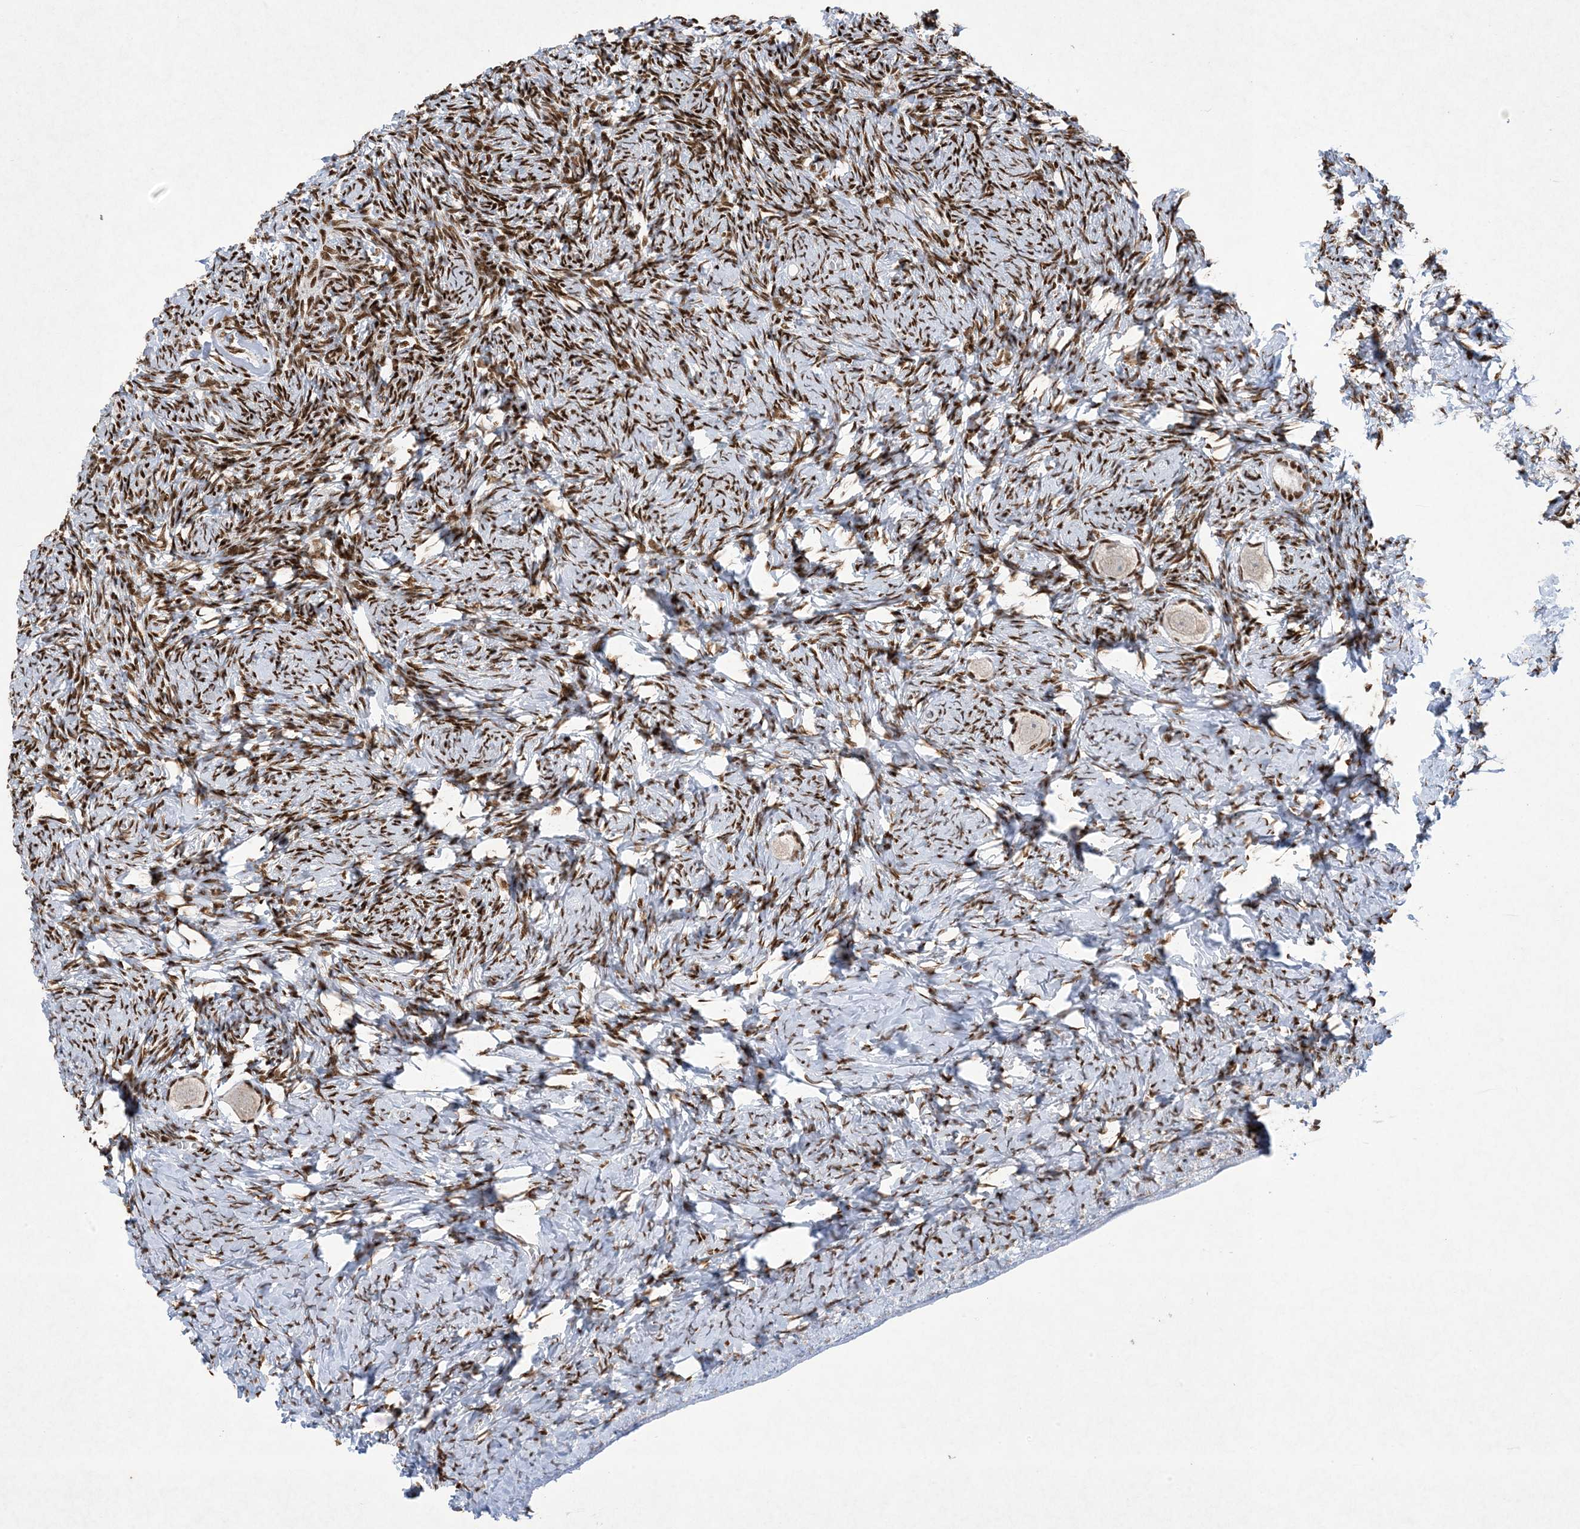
{"staining": {"intensity": "moderate", "quantity": ">75%", "location": "nuclear"}, "tissue": "ovary", "cell_type": "Follicle cells", "image_type": "normal", "snomed": [{"axis": "morphology", "description": "Normal tissue, NOS"}, {"axis": "topography", "description": "Ovary"}], "caption": "Immunohistochemistry (DAB) staining of benign ovary reveals moderate nuclear protein expression in about >75% of follicle cells. The staining was performed using DAB (3,3'-diaminobenzidine) to visualize the protein expression in brown, while the nuclei were stained in blue with hematoxylin (Magnification: 20x).", "gene": "PKNOX2", "patient": {"sex": "female", "age": 27}}